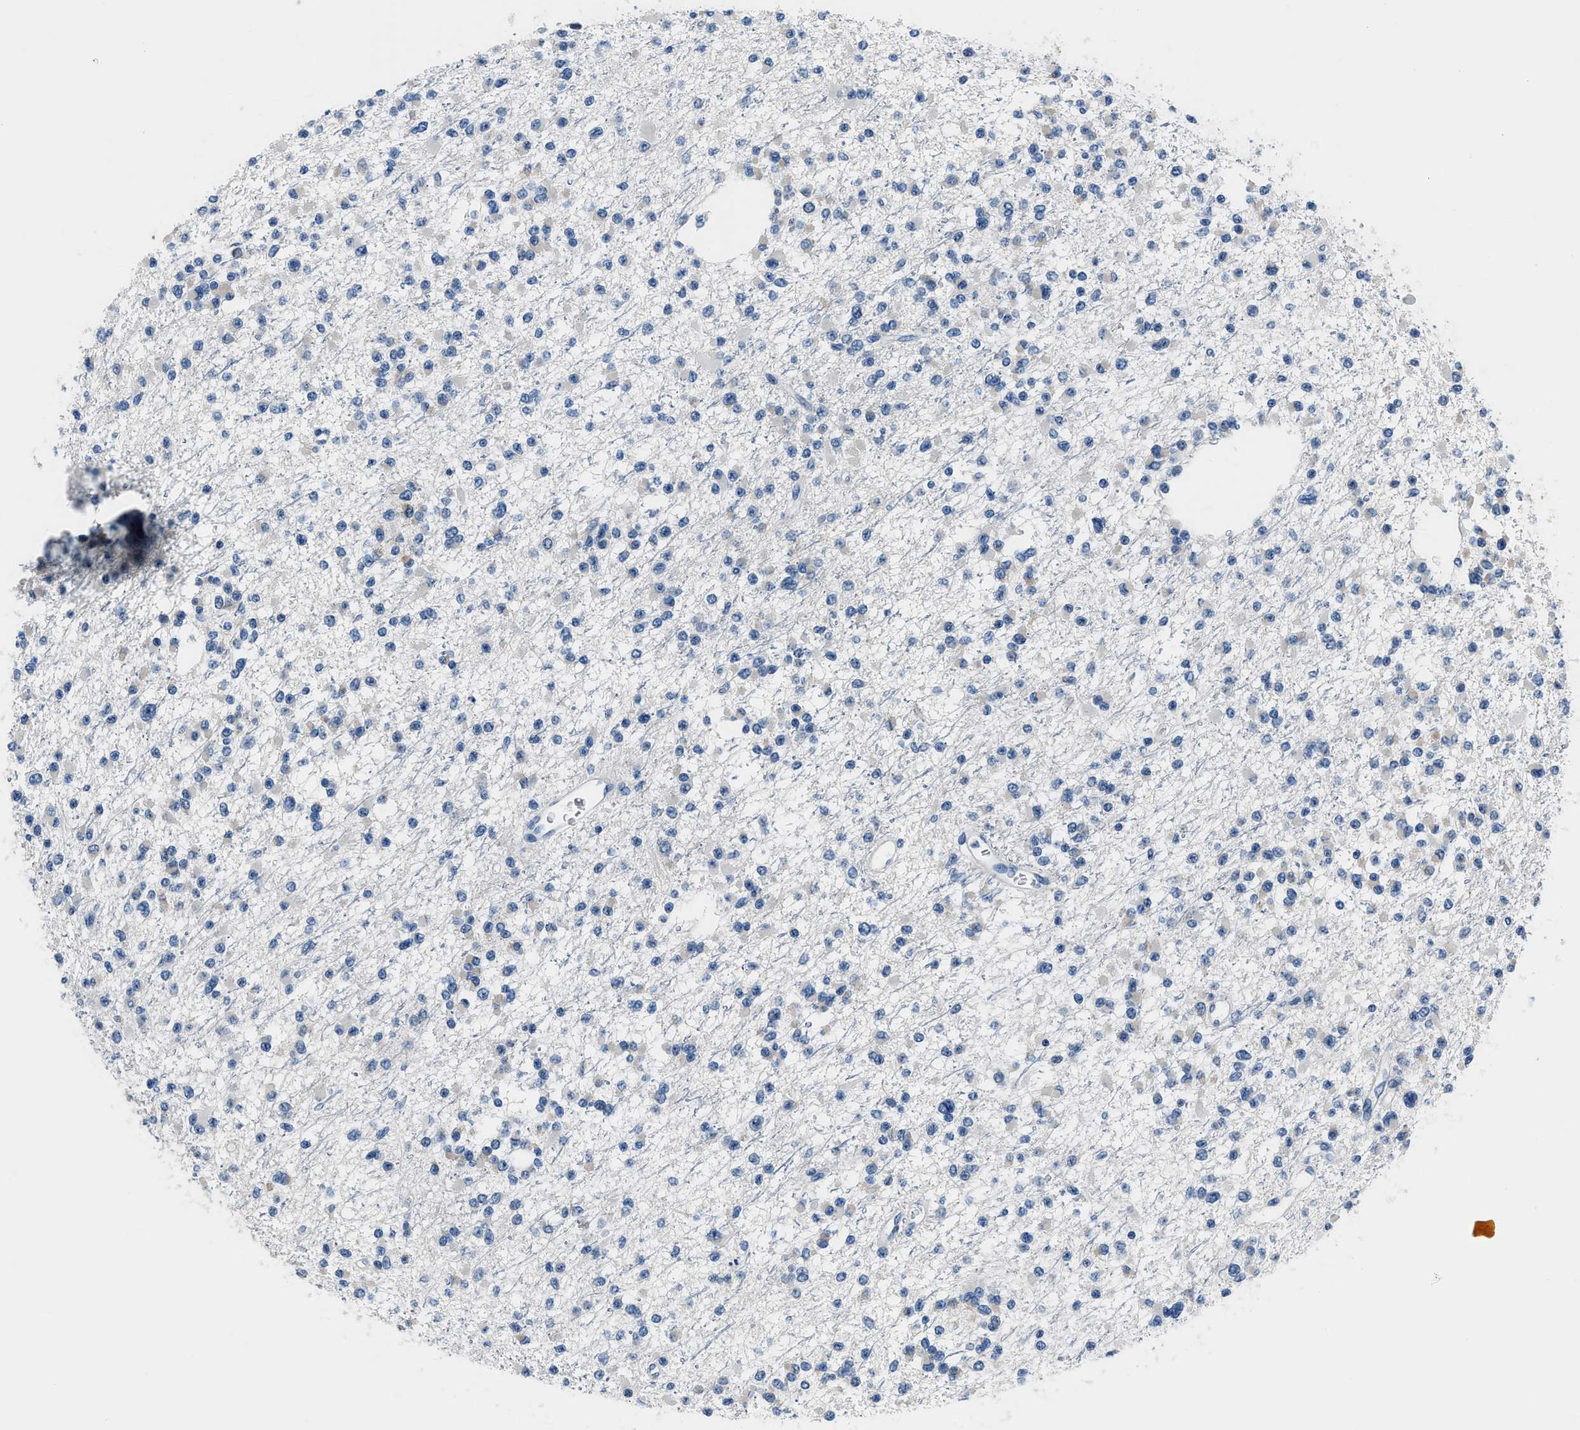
{"staining": {"intensity": "negative", "quantity": "none", "location": "none"}, "tissue": "glioma", "cell_type": "Tumor cells", "image_type": "cancer", "snomed": [{"axis": "morphology", "description": "Glioma, malignant, Low grade"}, {"axis": "topography", "description": "Brain"}], "caption": "A micrograph of human malignant glioma (low-grade) is negative for staining in tumor cells.", "gene": "GJA3", "patient": {"sex": "female", "age": 22}}